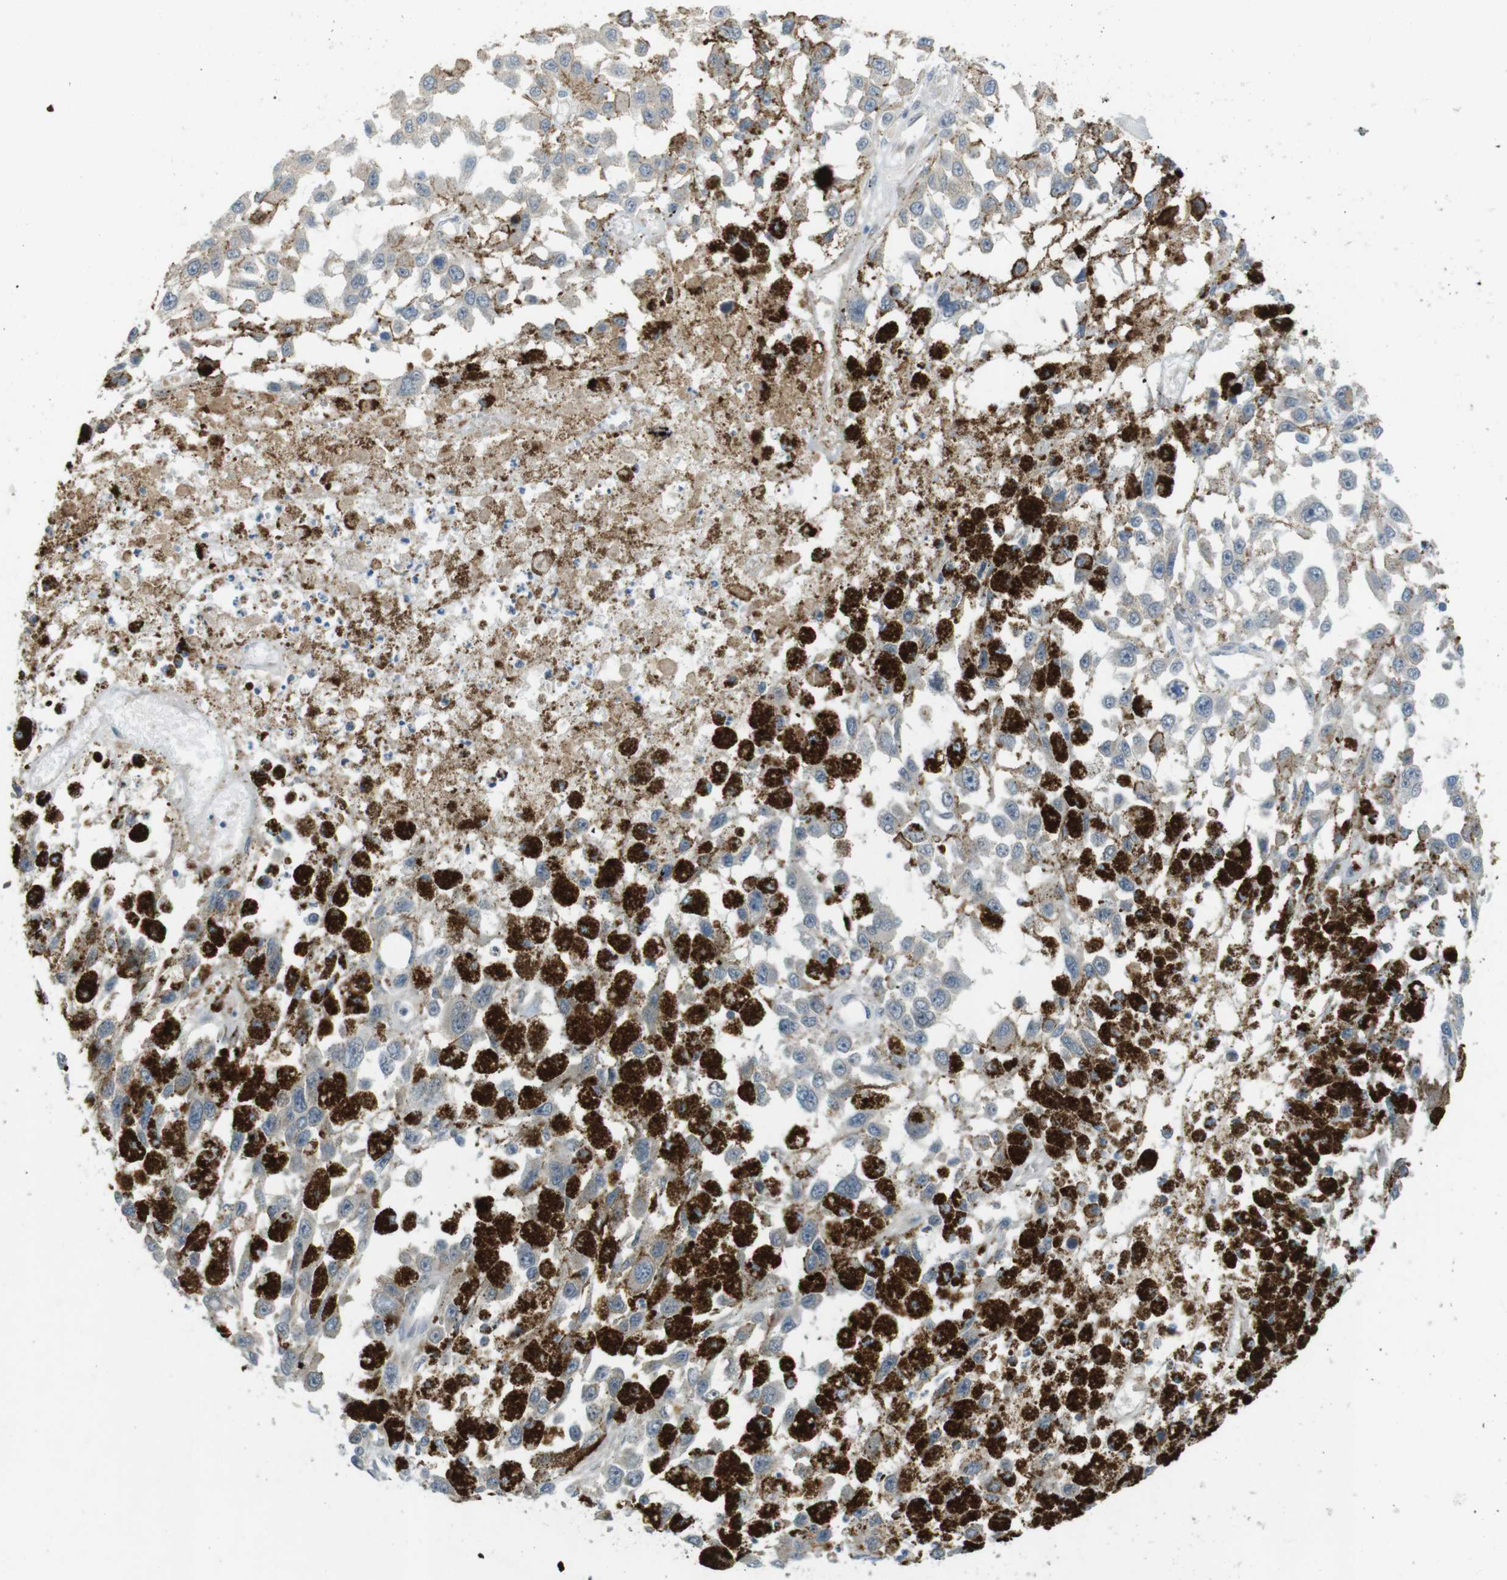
{"staining": {"intensity": "negative", "quantity": "none", "location": "none"}, "tissue": "melanoma", "cell_type": "Tumor cells", "image_type": "cancer", "snomed": [{"axis": "morphology", "description": "Malignant melanoma, Metastatic site"}, {"axis": "topography", "description": "Lymph node"}], "caption": "DAB immunohistochemical staining of malignant melanoma (metastatic site) displays no significant staining in tumor cells.", "gene": "UGT8", "patient": {"sex": "male", "age": 59}}